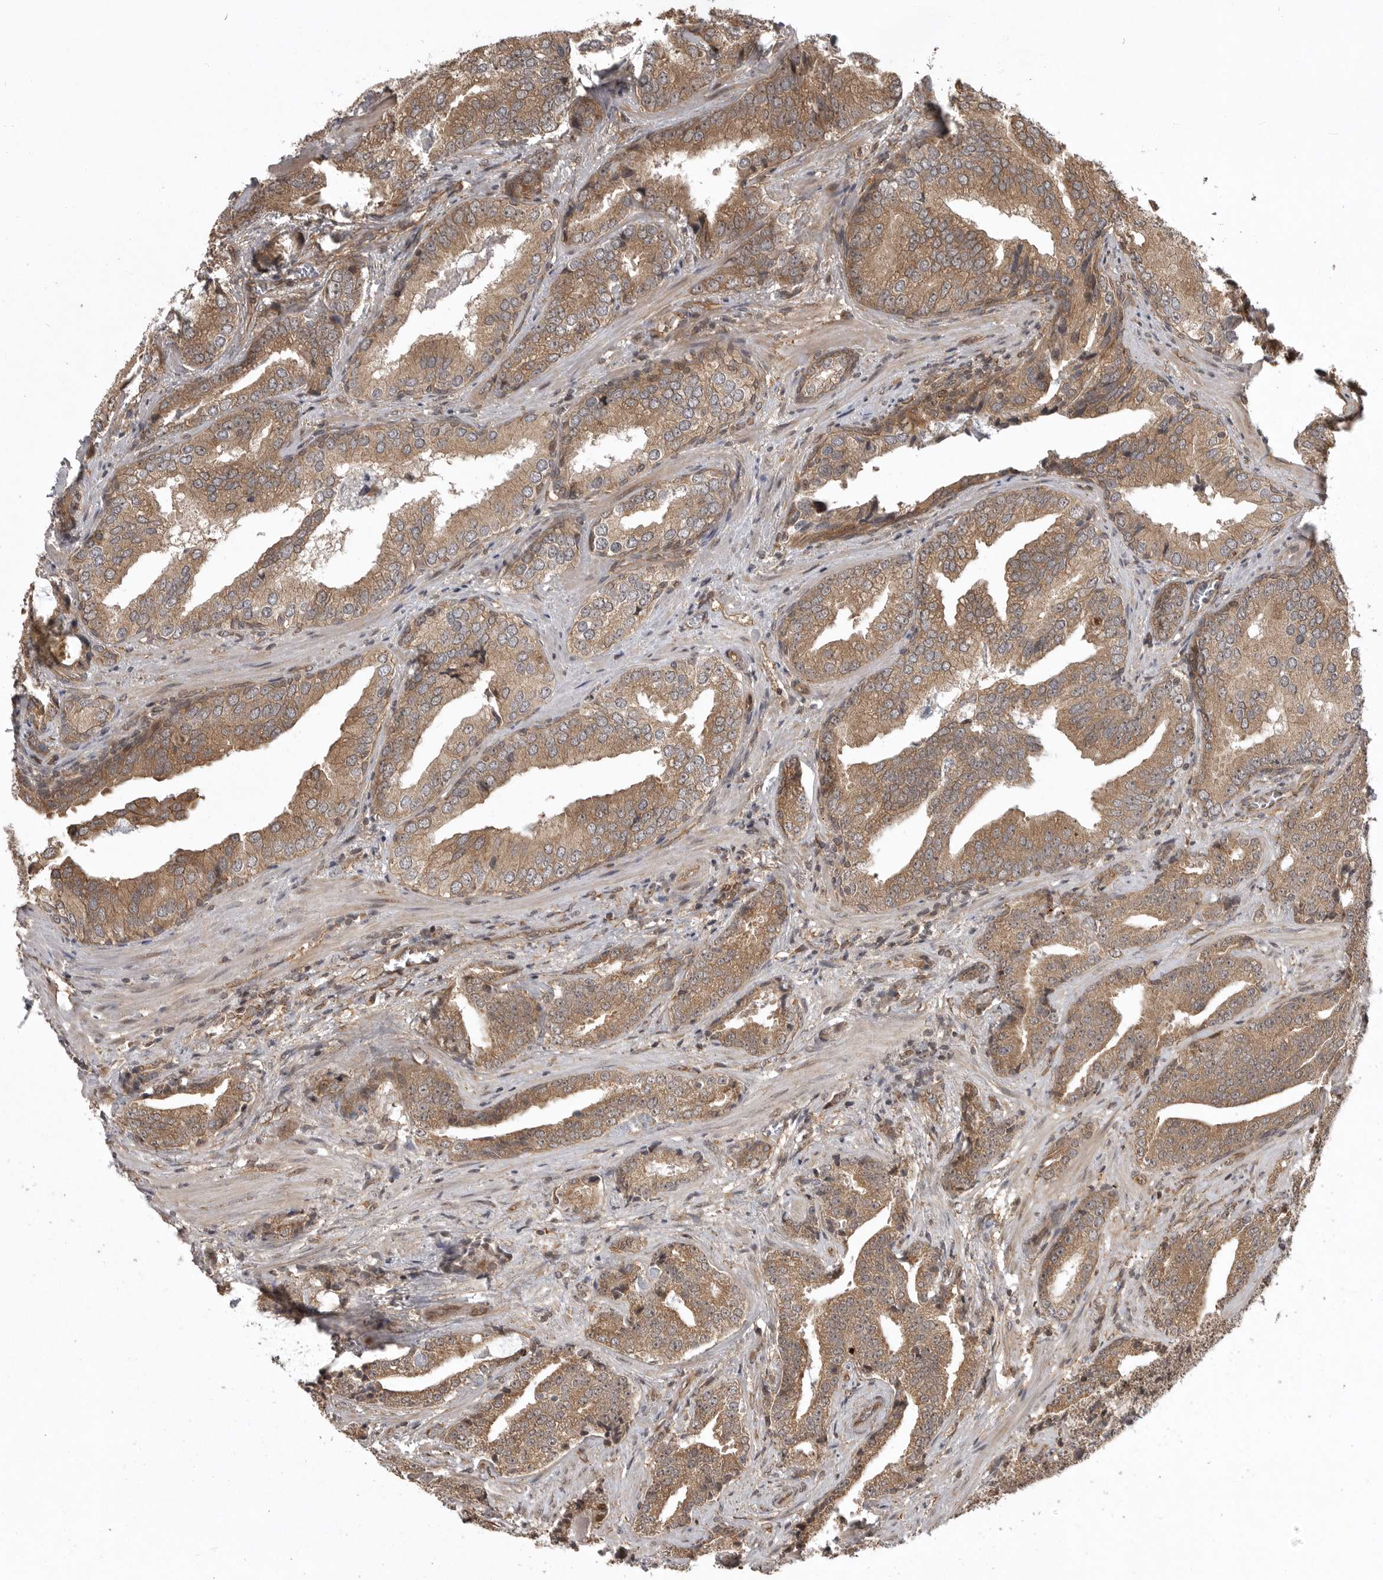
{"staining": {"intensity": "moderate", "quantity": ">75%", "location": "cytoplasmic/membranous"}, "tissue": "prostate cancer", "cell_type": "Tumor cells", "image_type": "cancer", "snomed": [{"axis": "morphology", "description": "Adenocarcinoma, Low grade"}, {"axis": "topography", "description": "Prostate"}], "caption": "Prostate cancer stained with DAB (3,3'-diaminobenzidine) immunohistochemistry shows medium levels of moderate cytoplasmic/membranous positivity in about >75% of tumor cells.", "gene": "DNAJC8", "patient": {"sex": "male", "age": 67}}